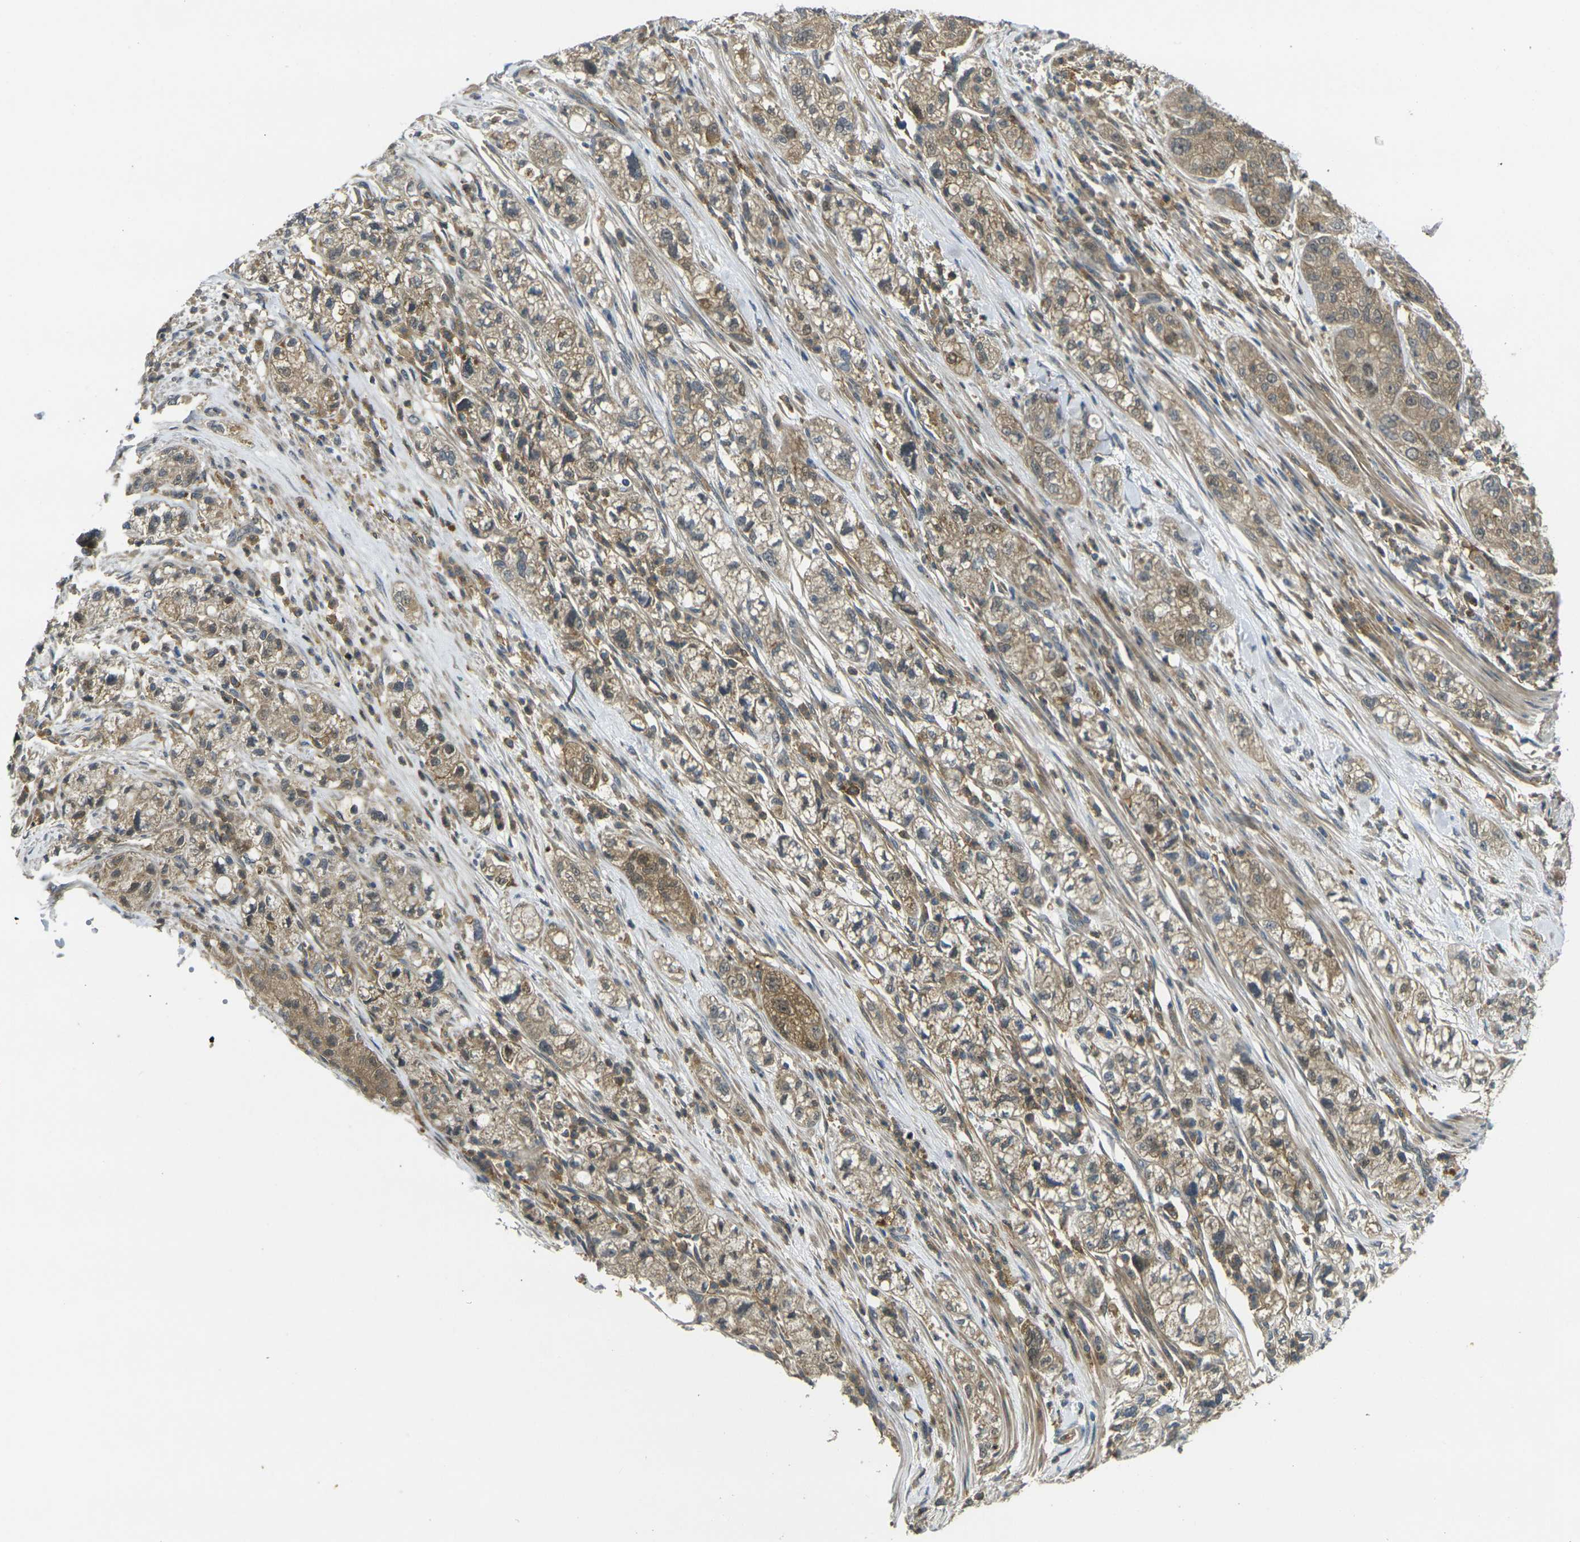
{"staining": {"intensity": "weak", "quantity": ">75%", "location": "cytoplasmic/membranous"}, "tissue": "pancreatic cancer", "cell_type": "Tumor cells", "image_type": "cancer", "snomed": [{"axis": "morphology", "description": "Adenocarcinoma, NOS"}, {"axis": "topography", "description": "Pancreas"}], "caption": "Protein analysis of pancreatic adenocarcinoma tissue demonstrates weak cytoplasmic/membranous positivity in about >75% of tumor cells.", "gene": "PIGL", "patient": {"sex": "female", "age": 78}}